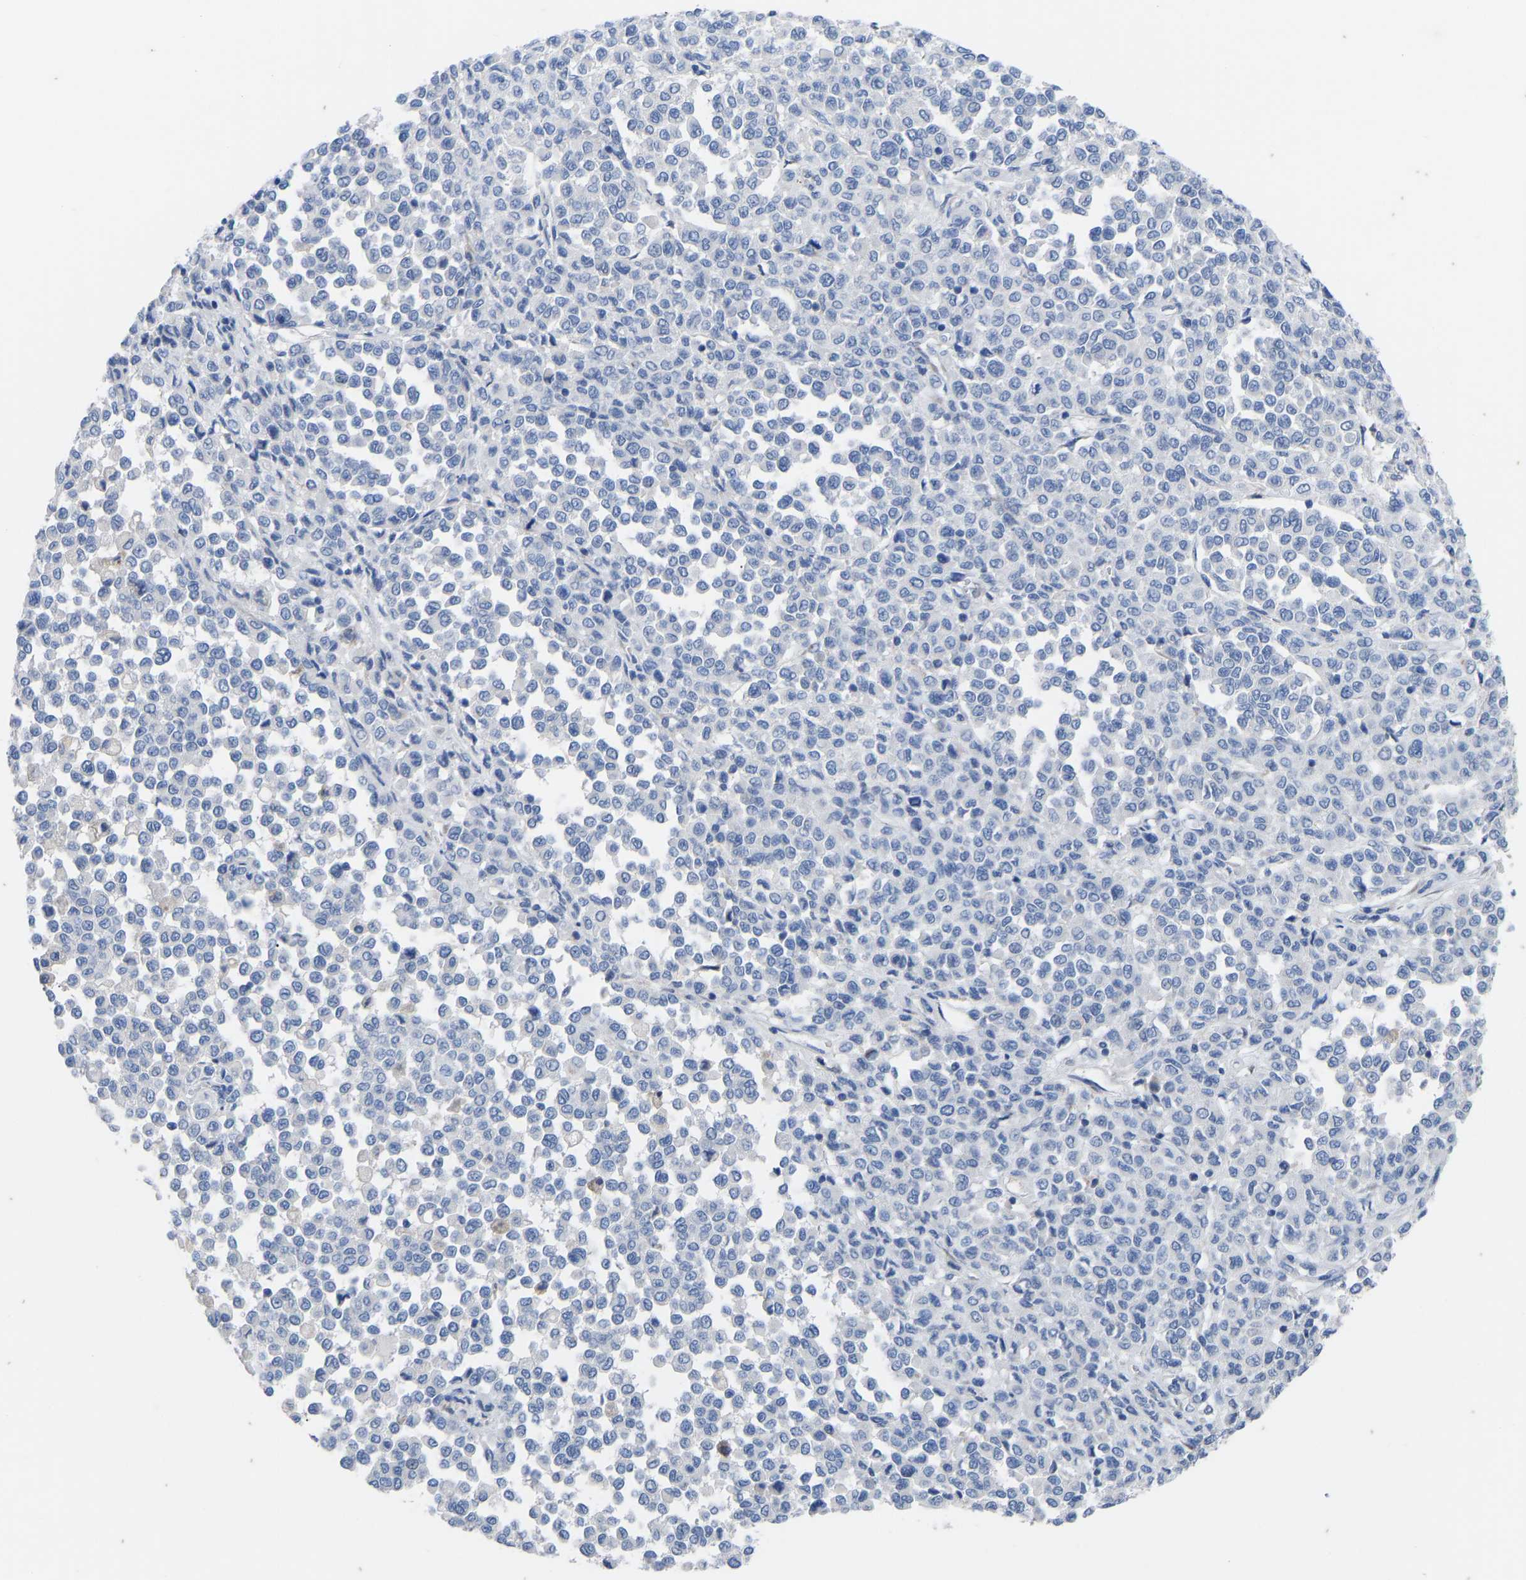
{"staining": {"intensity": "negative", "quantity": "none", "location": "none"}, "tissue": "melanoma", "cell_type": "Tumor cells", "image_type": "cancer", "snomed": [{"axis": "morphology", "description": "Malignant melanoma, Metastatic site"}, {"axis": "topography", "description": "Pancreas"}], "caption": "Immunohistochemistry of human malignant melanoma (metastatic site) demonstrates no positivity in tumor cells.", "gene": "OLIG2", "patient": {"sex": "female", "age": 30}}